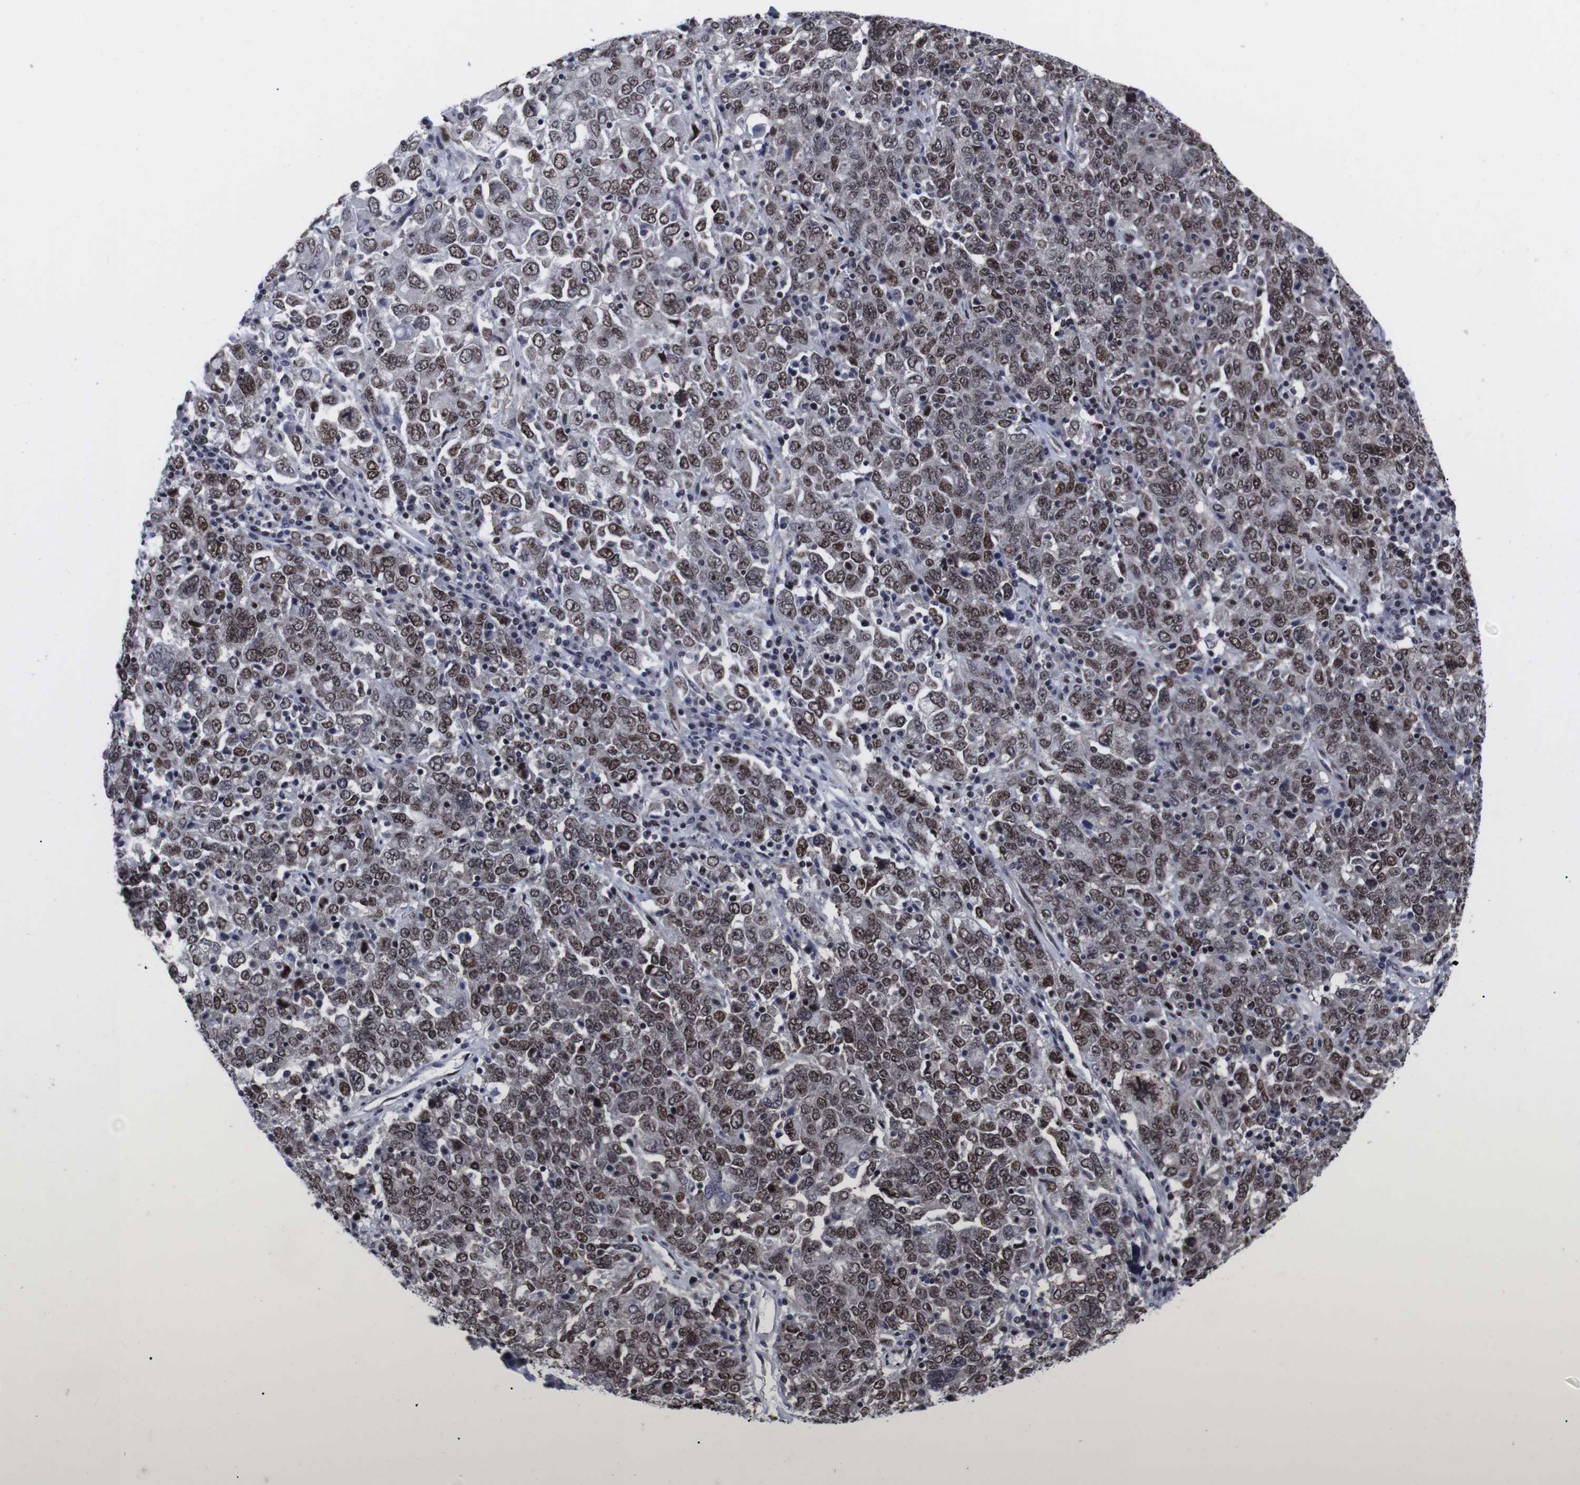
{"staining": {"intensity": "moderate", "quantity": ">75%", "location": "nuclear"}, "tissue": "ovarian cancer", "cell_type": "Tumor cells", "image_type": "cancer", "snomed": [{"axis": "morphology", "description": "Carcinoma, endometroid"}, {"axis": "topography", "description": "Ovary"}], "caption": "Endometroid carcinoma (ovarian) stained for a protein (brown) exhibits moderate nuclear positive positivity in approximately >75% of tumor cells.", "gene": "MLH1", "patient": {"sex": "female", "age": 62}}